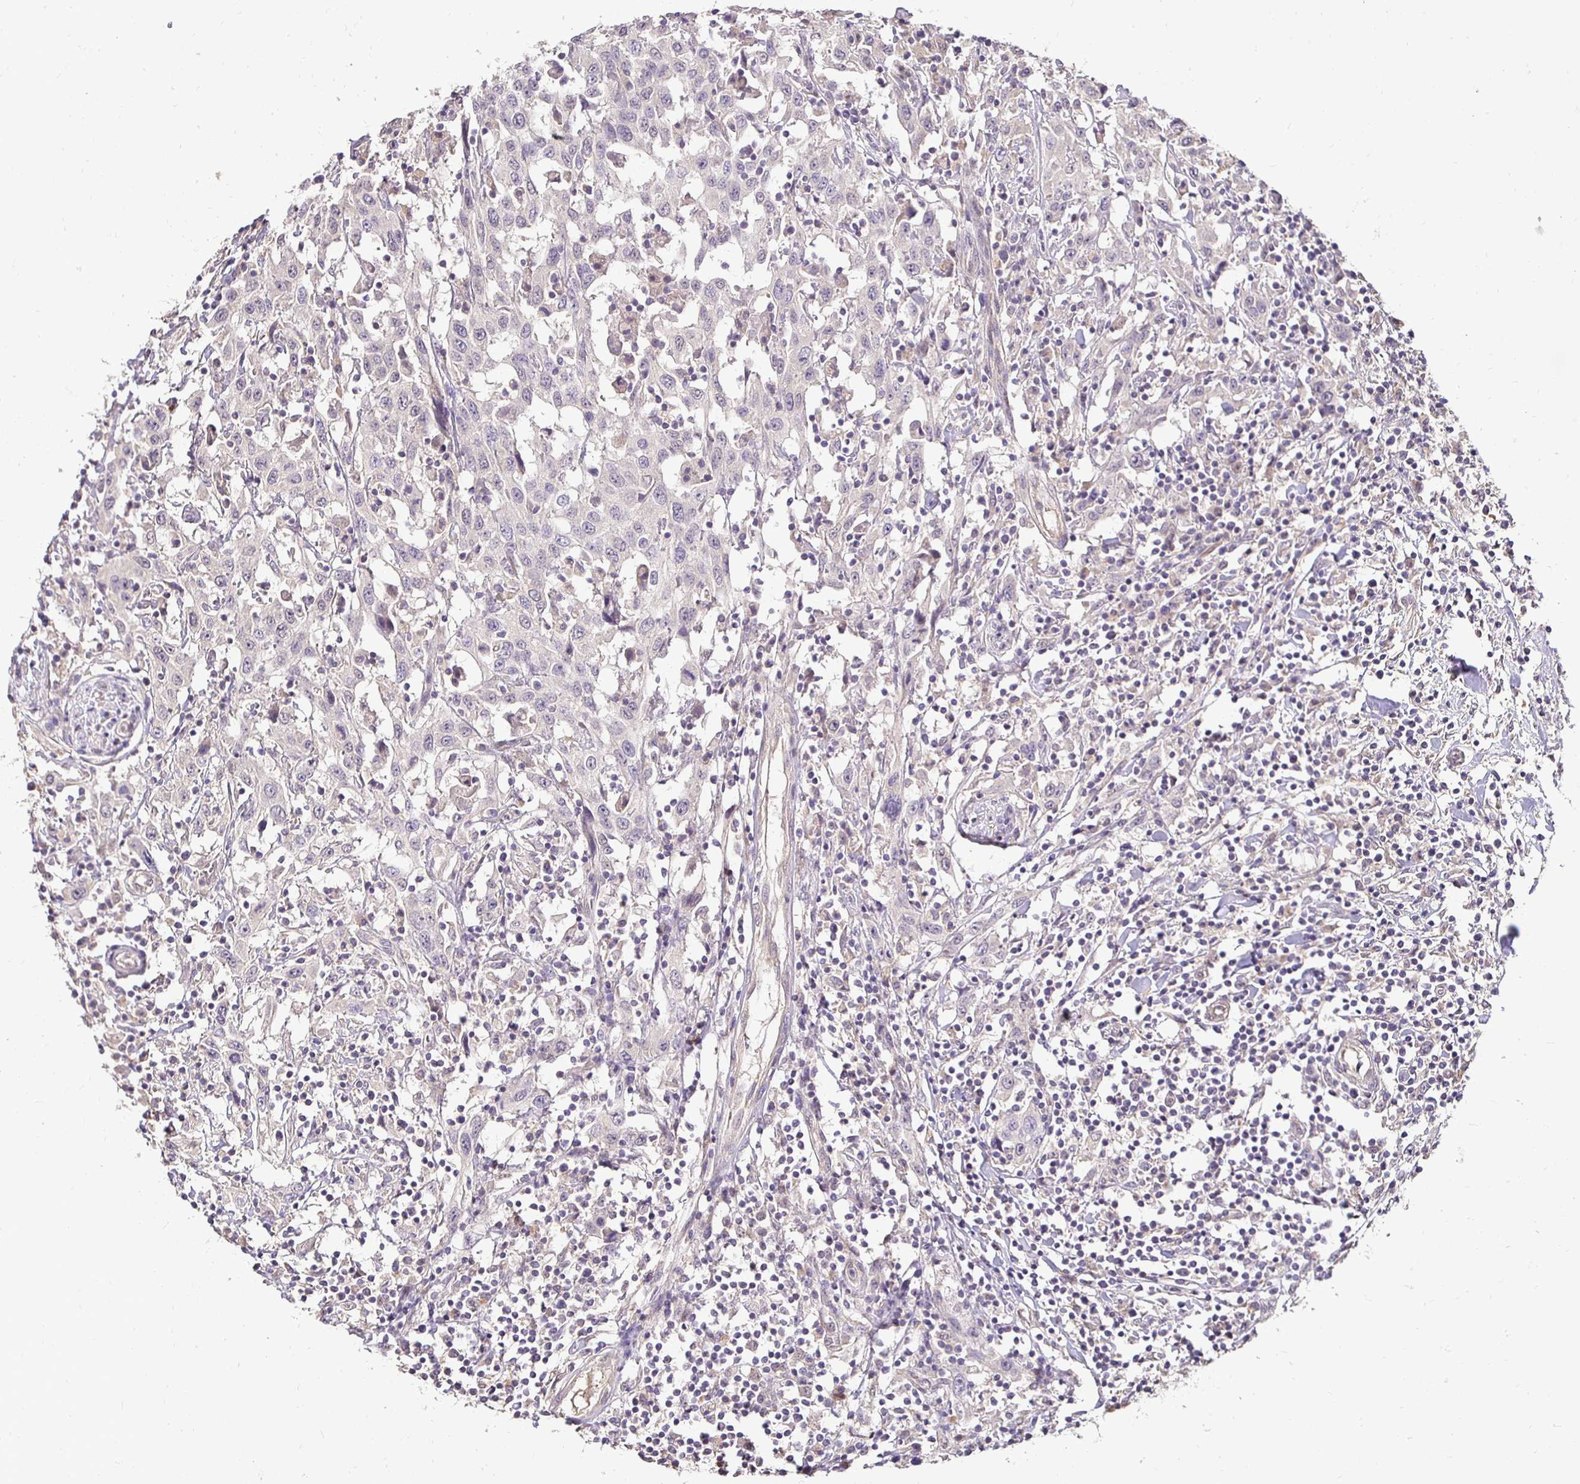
{"staining": {"intensity": "negative", "quantity": "none", "location": "none"}, "tissue": "urothelial cancer", "cell_type": "Tumor cells", "image_type": "cancer", "snomed": [{"axis": "morphology", "description": "Urothelial carcinoma, High grade"}, {"axis": "topography", "description": "Urinary bladder"}], "caption": "This is a histopathology image of immunohistochemistry (IHC) staining of urothelial cancer, which shows no positivity in tumor cells.", "gene": "RHEBL1", "patient": {"sex": "male", "age": 61}}